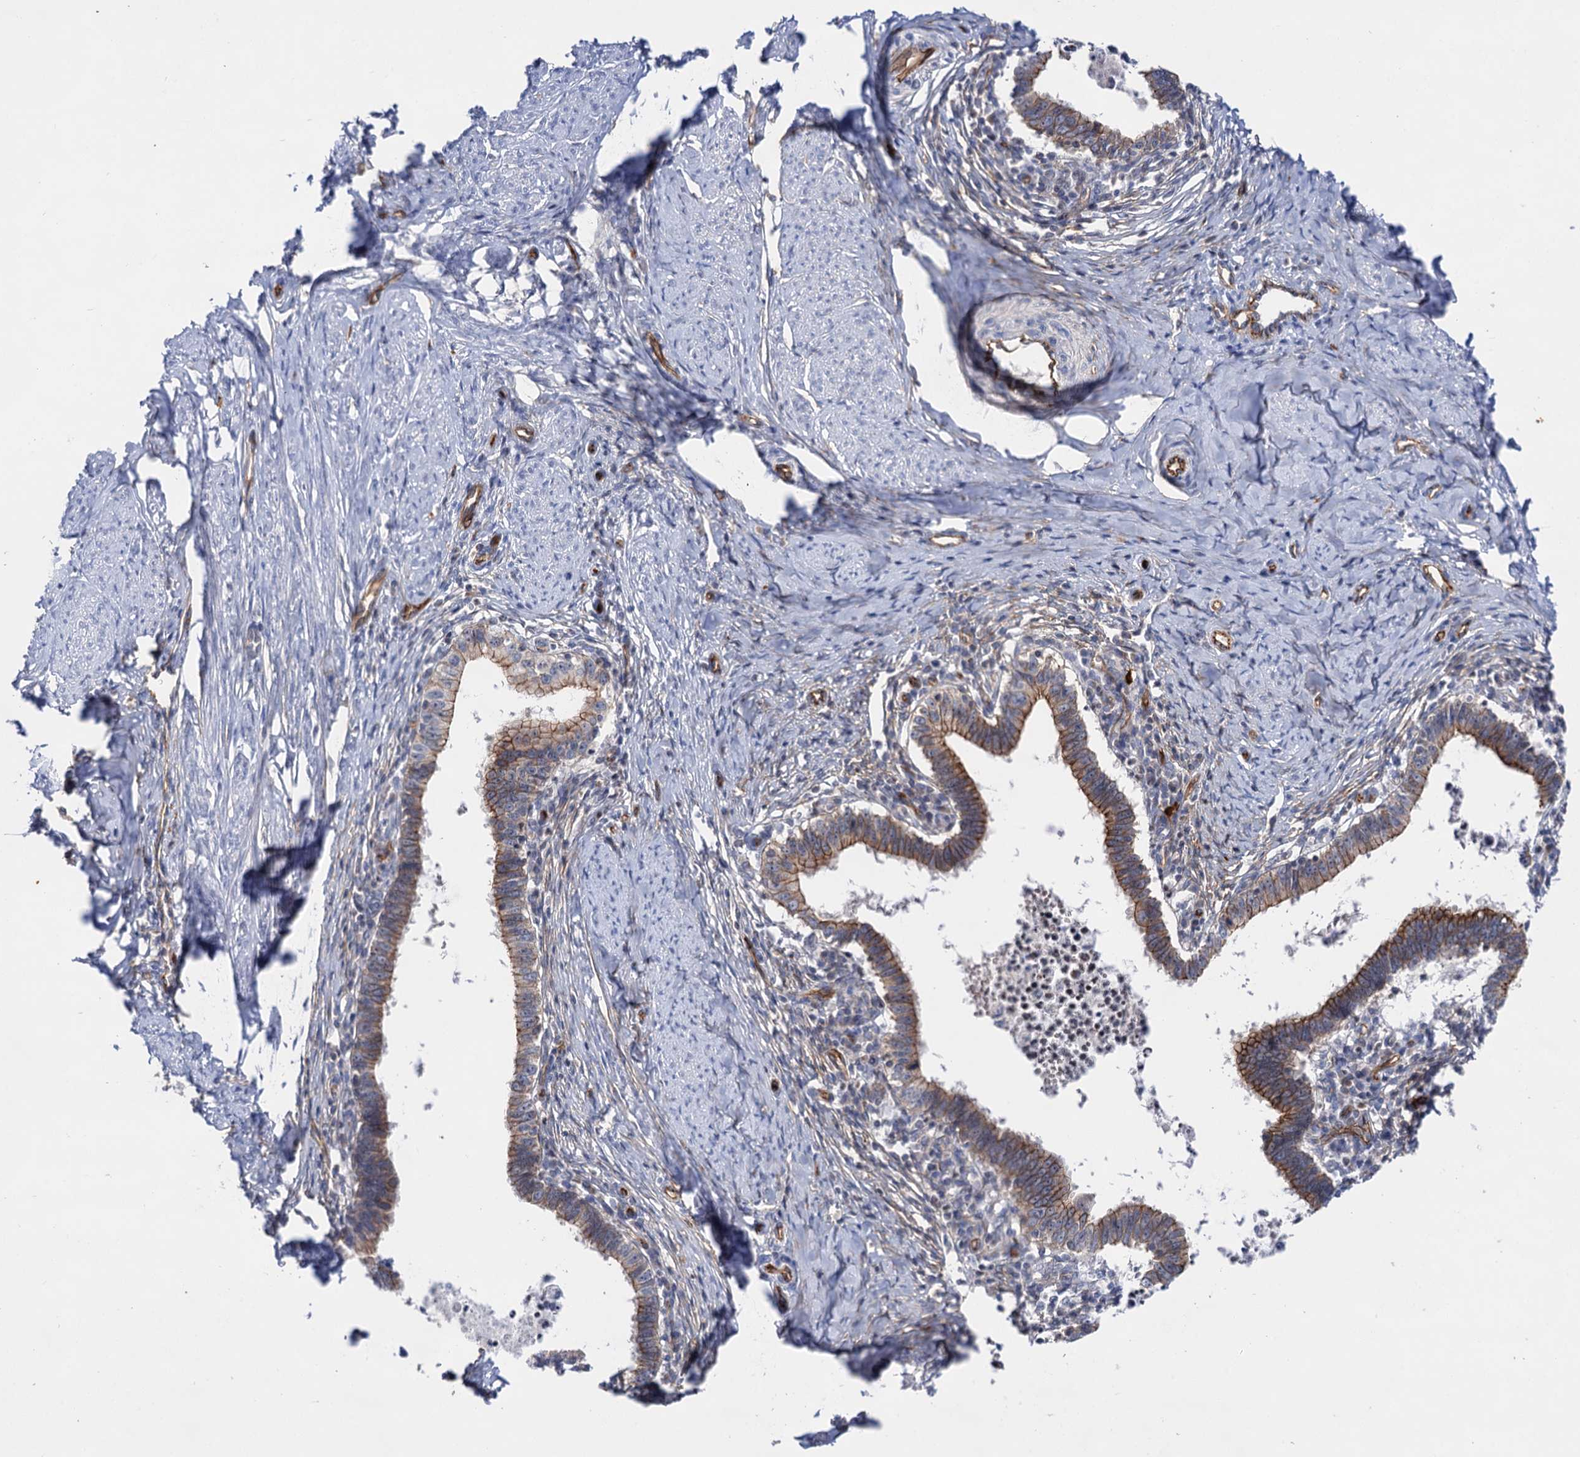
{"staining": {"intensity": "moderate", "quantity": ">75%", "location": "cytoplasmic/membranous"}, "tissue": "cervical cancer", "cell_type": "Tumor cells", "image_type": "cancer", "snomed": [{"axis": "morphology", "description": "Adenocarcinoma, NOS"}, {"axis": "topography", "description": "Cervix"}], "caption": "A micrograph of human cervical cancer (adenocarcinoma) stained for a protein reveals moderate cytoplasmic/membranous brown staining in tumor cells. Nuclei are stained in blue.", "gene": "ABLIM1", "patient": {"sex": "female", "age": 36}}